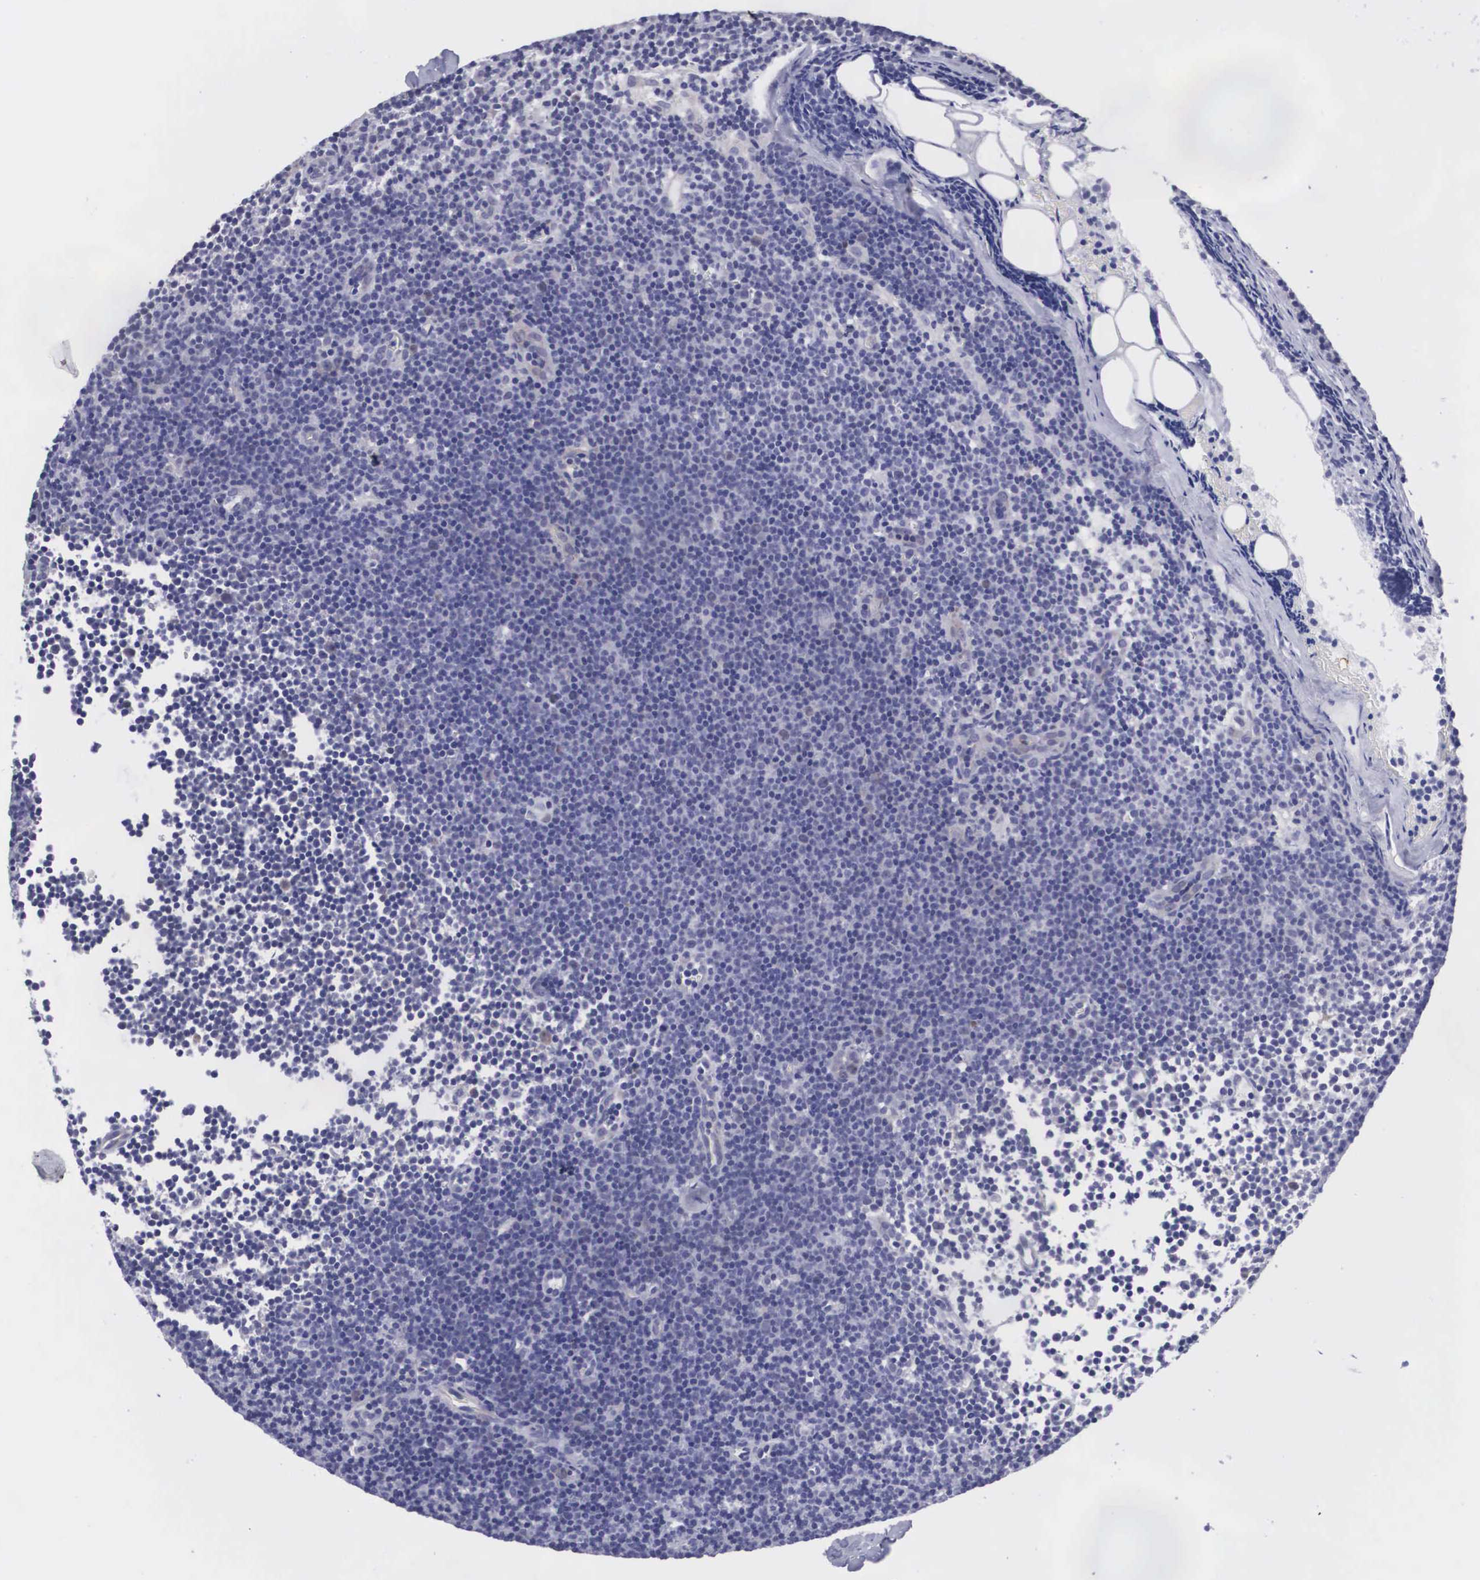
{"staining": {"intensity": "negative", "quantity": "none", "location": "none"}, "tissue": "lymphoma", "cell_type": "Tumor cells", "image_type": "cancer", "snomed": [{"axis": "morphology", "description": "Malignant lymphoma, non-Hodgkin's type, Low grade"}, {"axis": "topography", "description": "Lymph node"}], "caption": "Human lymphoma stained for a protein using immunohistochemistry (IHC) exhibits no expression in tumor cells.", "gene": "MAST4", "patient": {"sex": "male", "age": 57}}